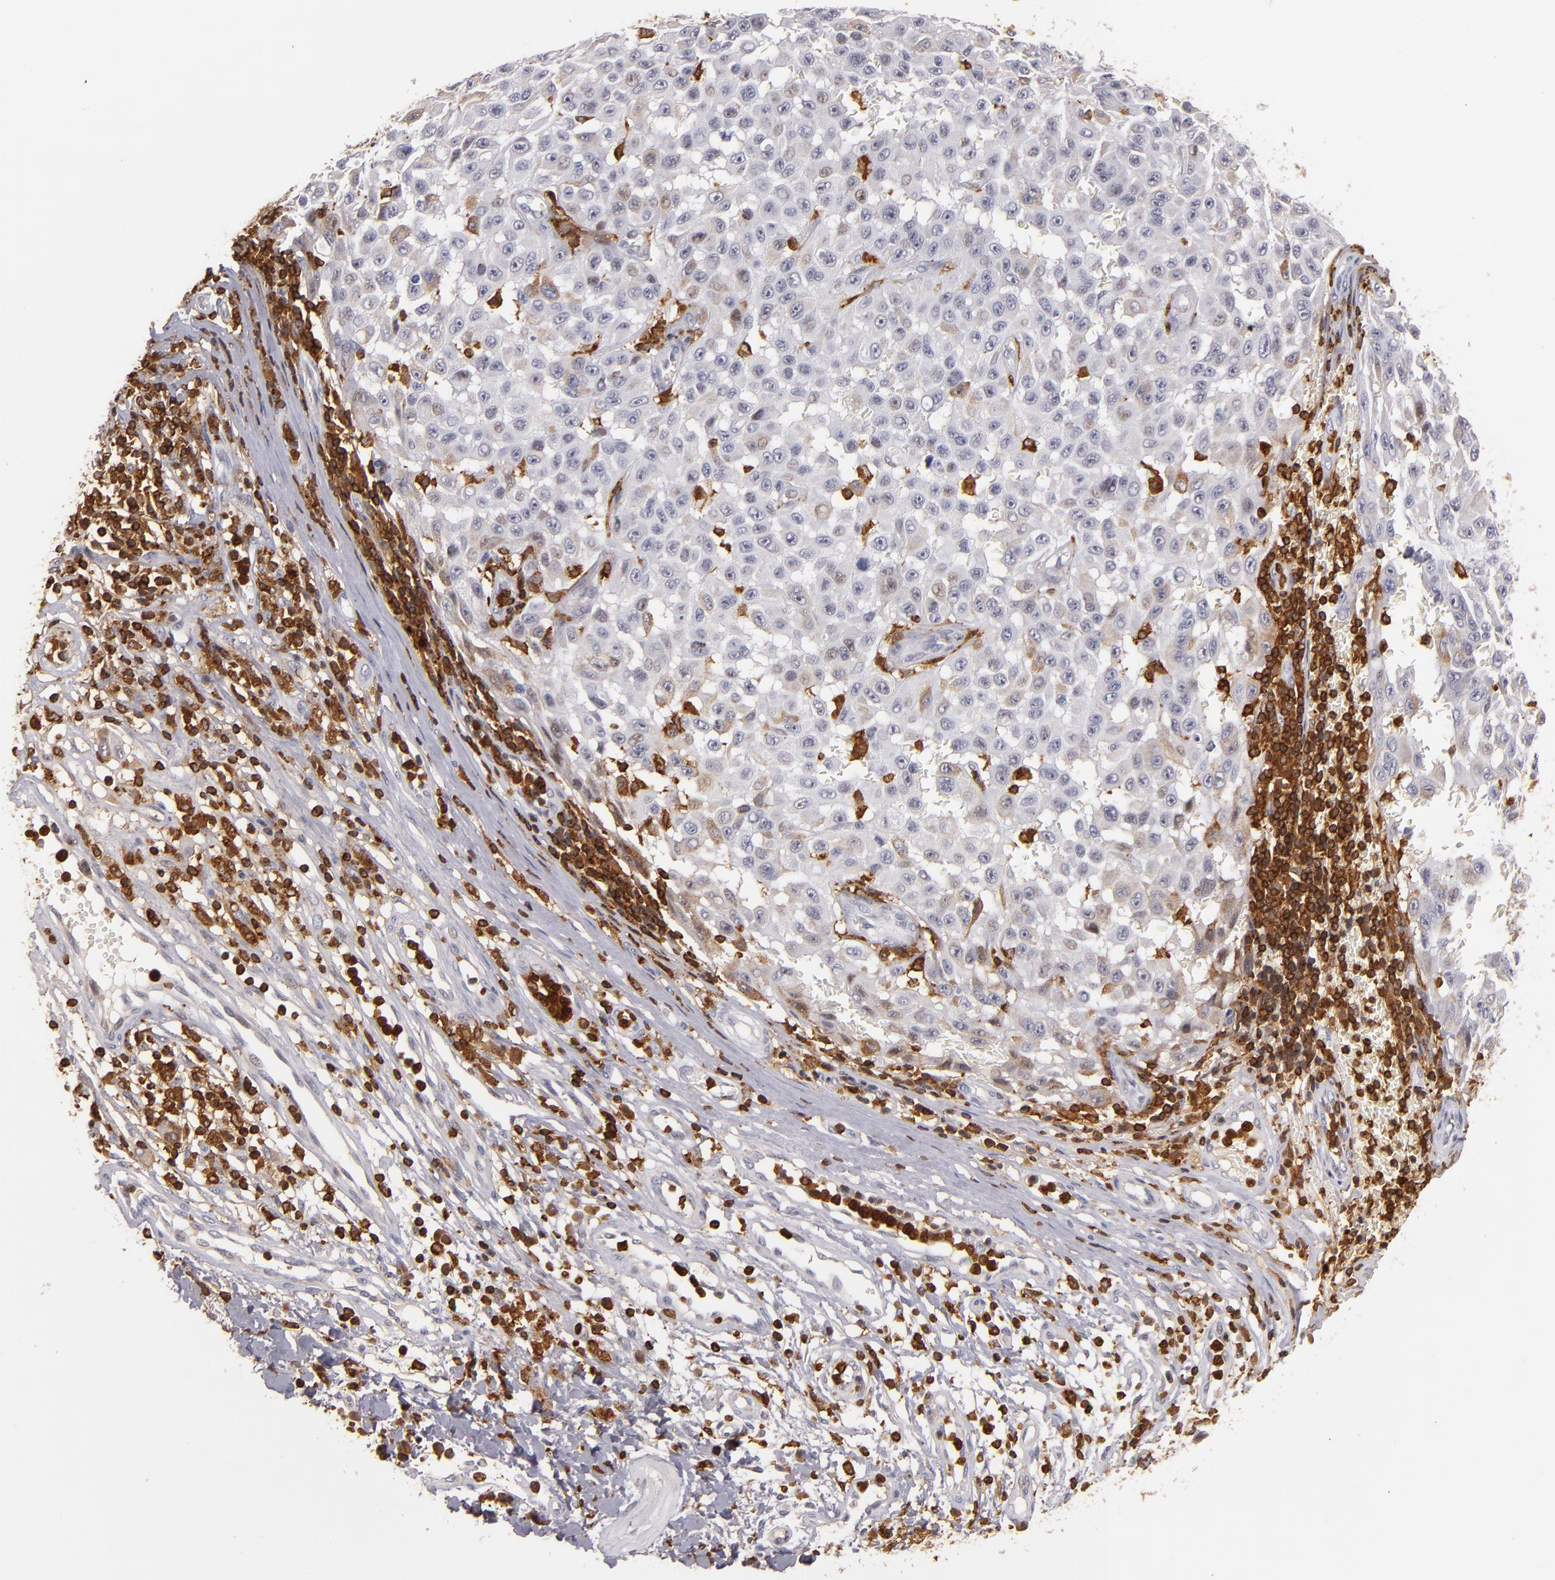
{"staining": {"intensity": "weak", "quantity": "<25%", "location": "cytoplasmic/membranous,nuclear"}, "tissue": "melanoma", "cell_type": "Tumor cells", "image_type": "cancer", "snomed": [{"axis": "morphology", "description": "Malignant melanoma, NOS"}, {"axis": "topography", "description": "Skin"}], "caption": "Micrograph shows no significant protein expression in tumor cells of melanoma.", "gene": "WAS", "patient": {"sex": "male", "age": 30}}